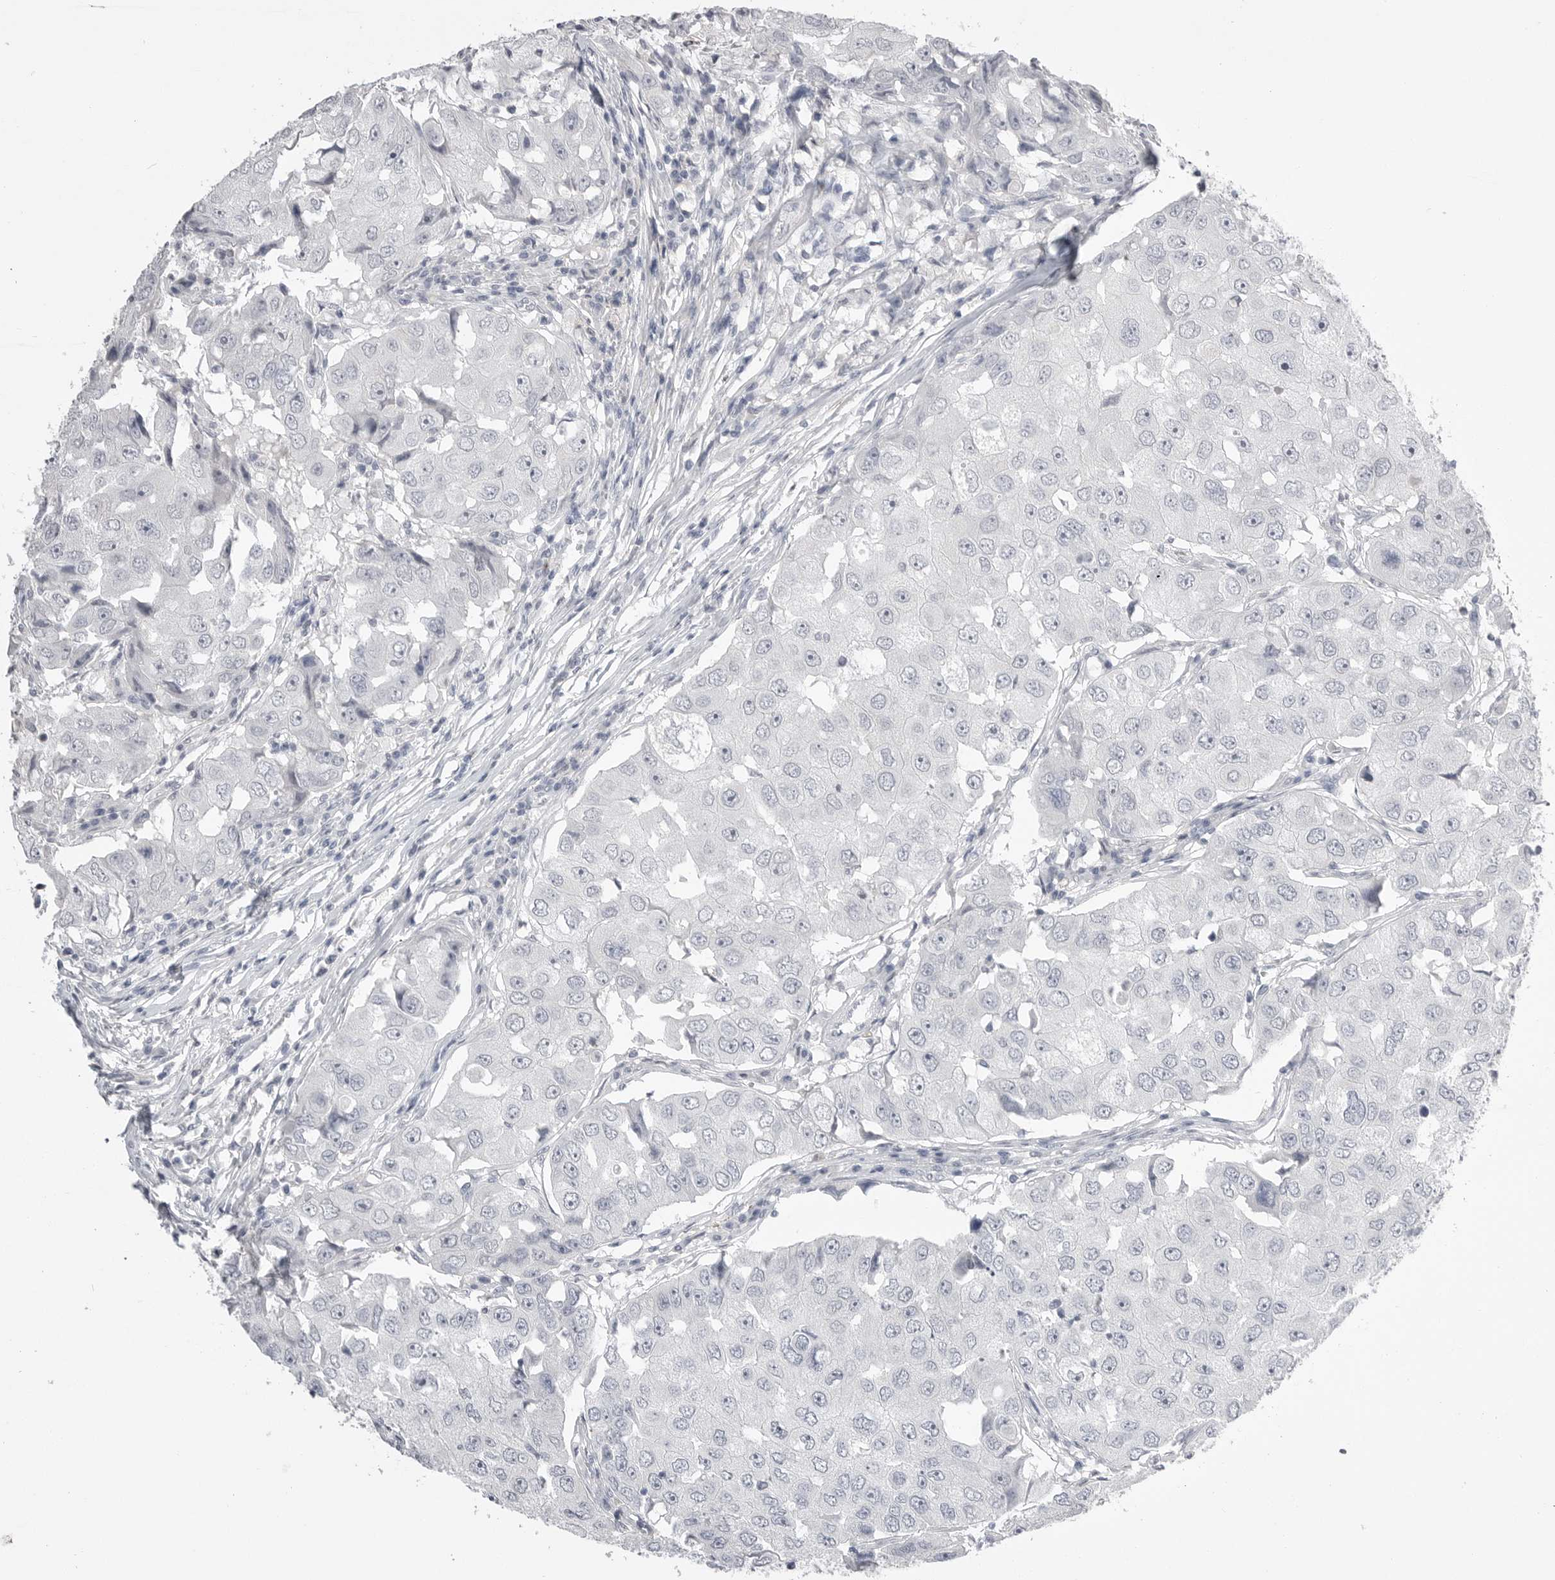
{"staining": {"intensity": "negative", "quantity": "none", "location": "none"}, "tissue": "breast cancer", "cell_type": "Tumor cells", "image_type": "cancer", "snomed": [{"axis": "morphology", "description": "Duct carcinoma"}, {"axis": "topography", "description": "Breast"}], "caption": "Immunohistochemical staining of breast infiltrating ductal carcinoma shows no significant positivity in tumor cells.", "gene": "CPB1", "patient": {"sex": "female", "age": 27}}